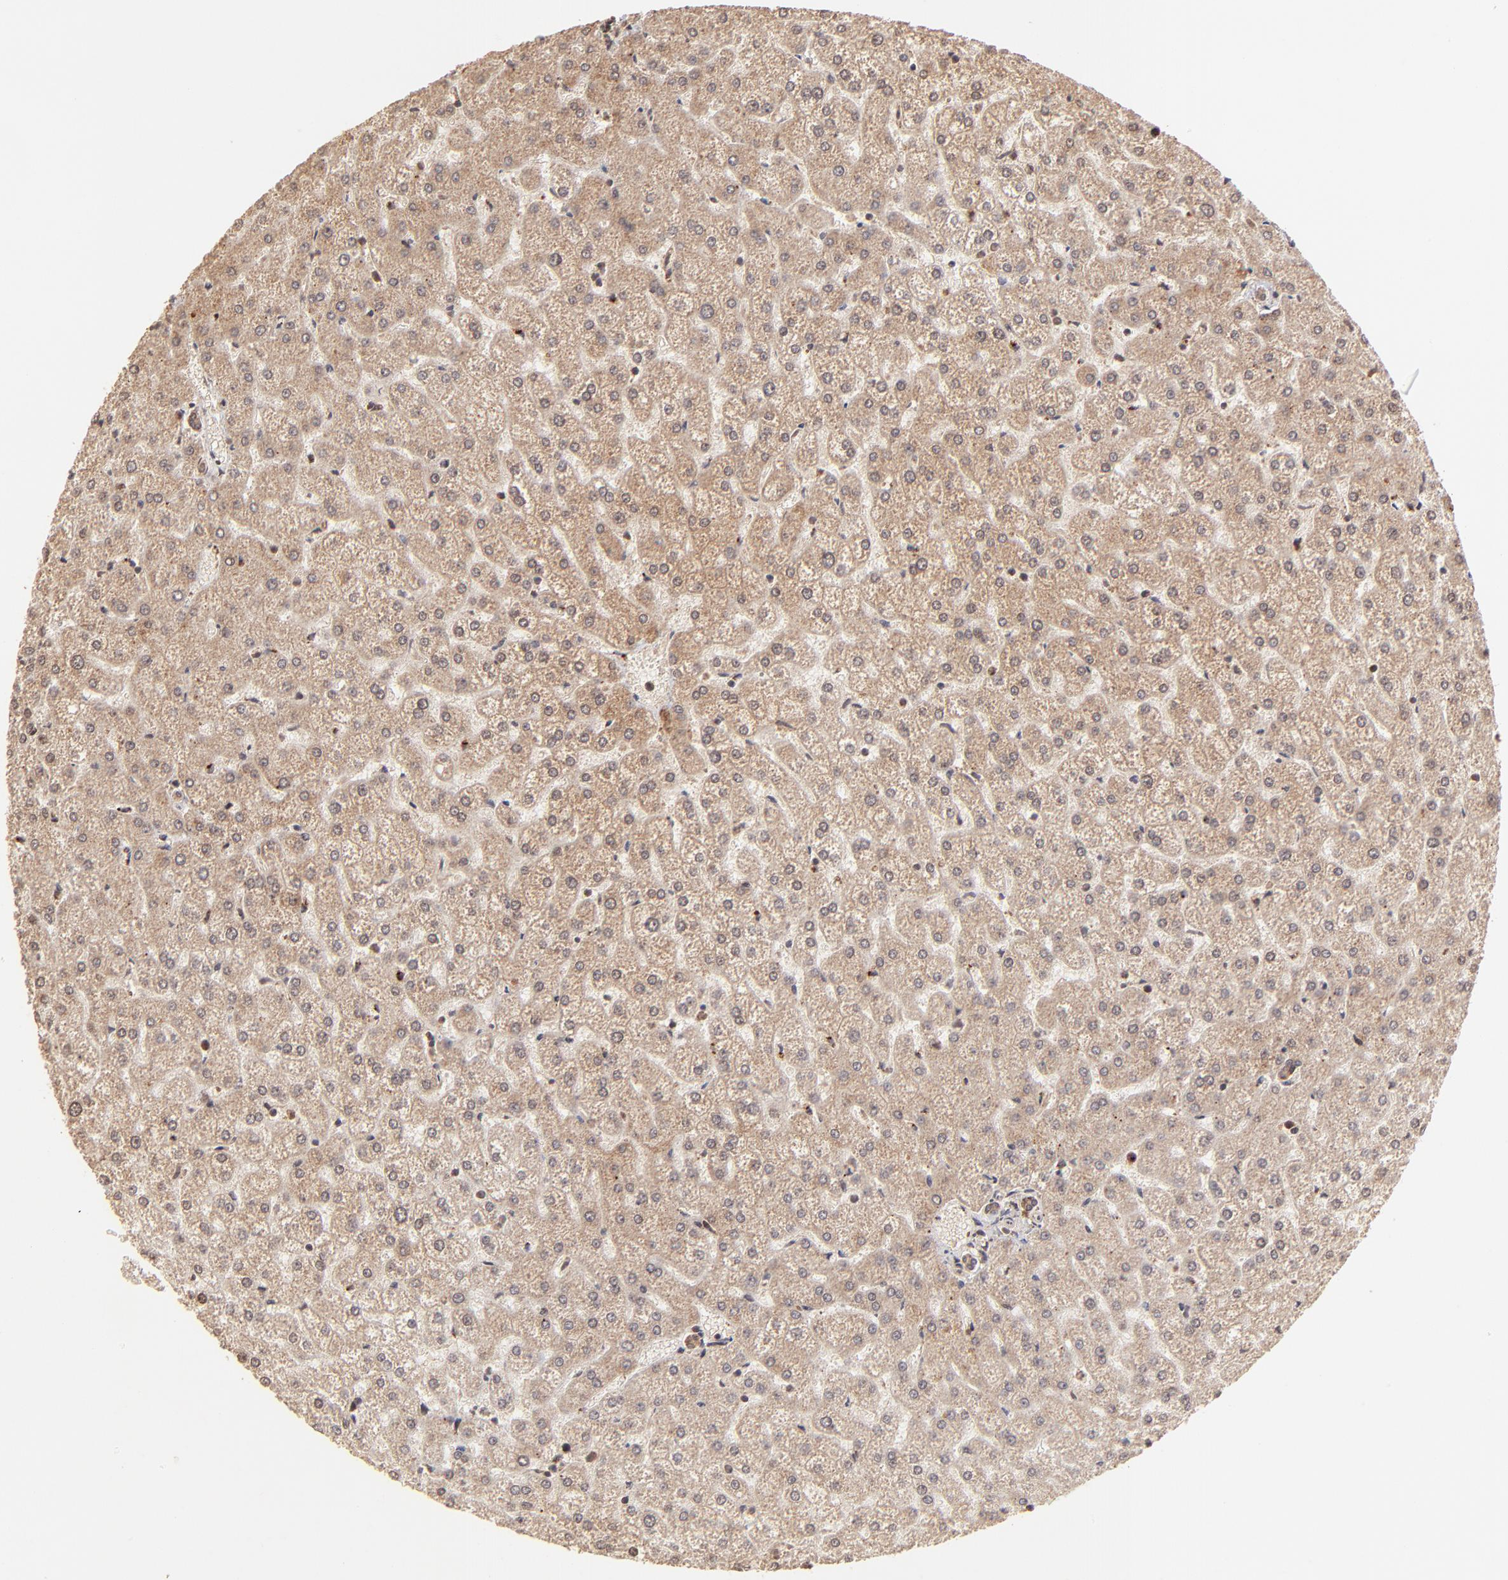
{"staining": {"intensity": "moderate", "quantity": ">75%", "location": "cytoplasmic/membranous"}, "tissue": "liver", "cell_type": "Cholangiocytes", "image_type": "normal", "snomed": [{"axis": "morphology", "description": "Normal tissue, NOS"}, {"axis": "topography", "description": "Liver"}], "caption": "This photomicrograph exhibits unremarkable liver stained with immunohistochemistry to label a protein in brown. The cytoplasmic/membranous of cholangiocytes show moderate positivity for the protein. Nuclei are counter-stained blue.", "gene": "MED15", "patient": {"sex": "female", "age": 32}}